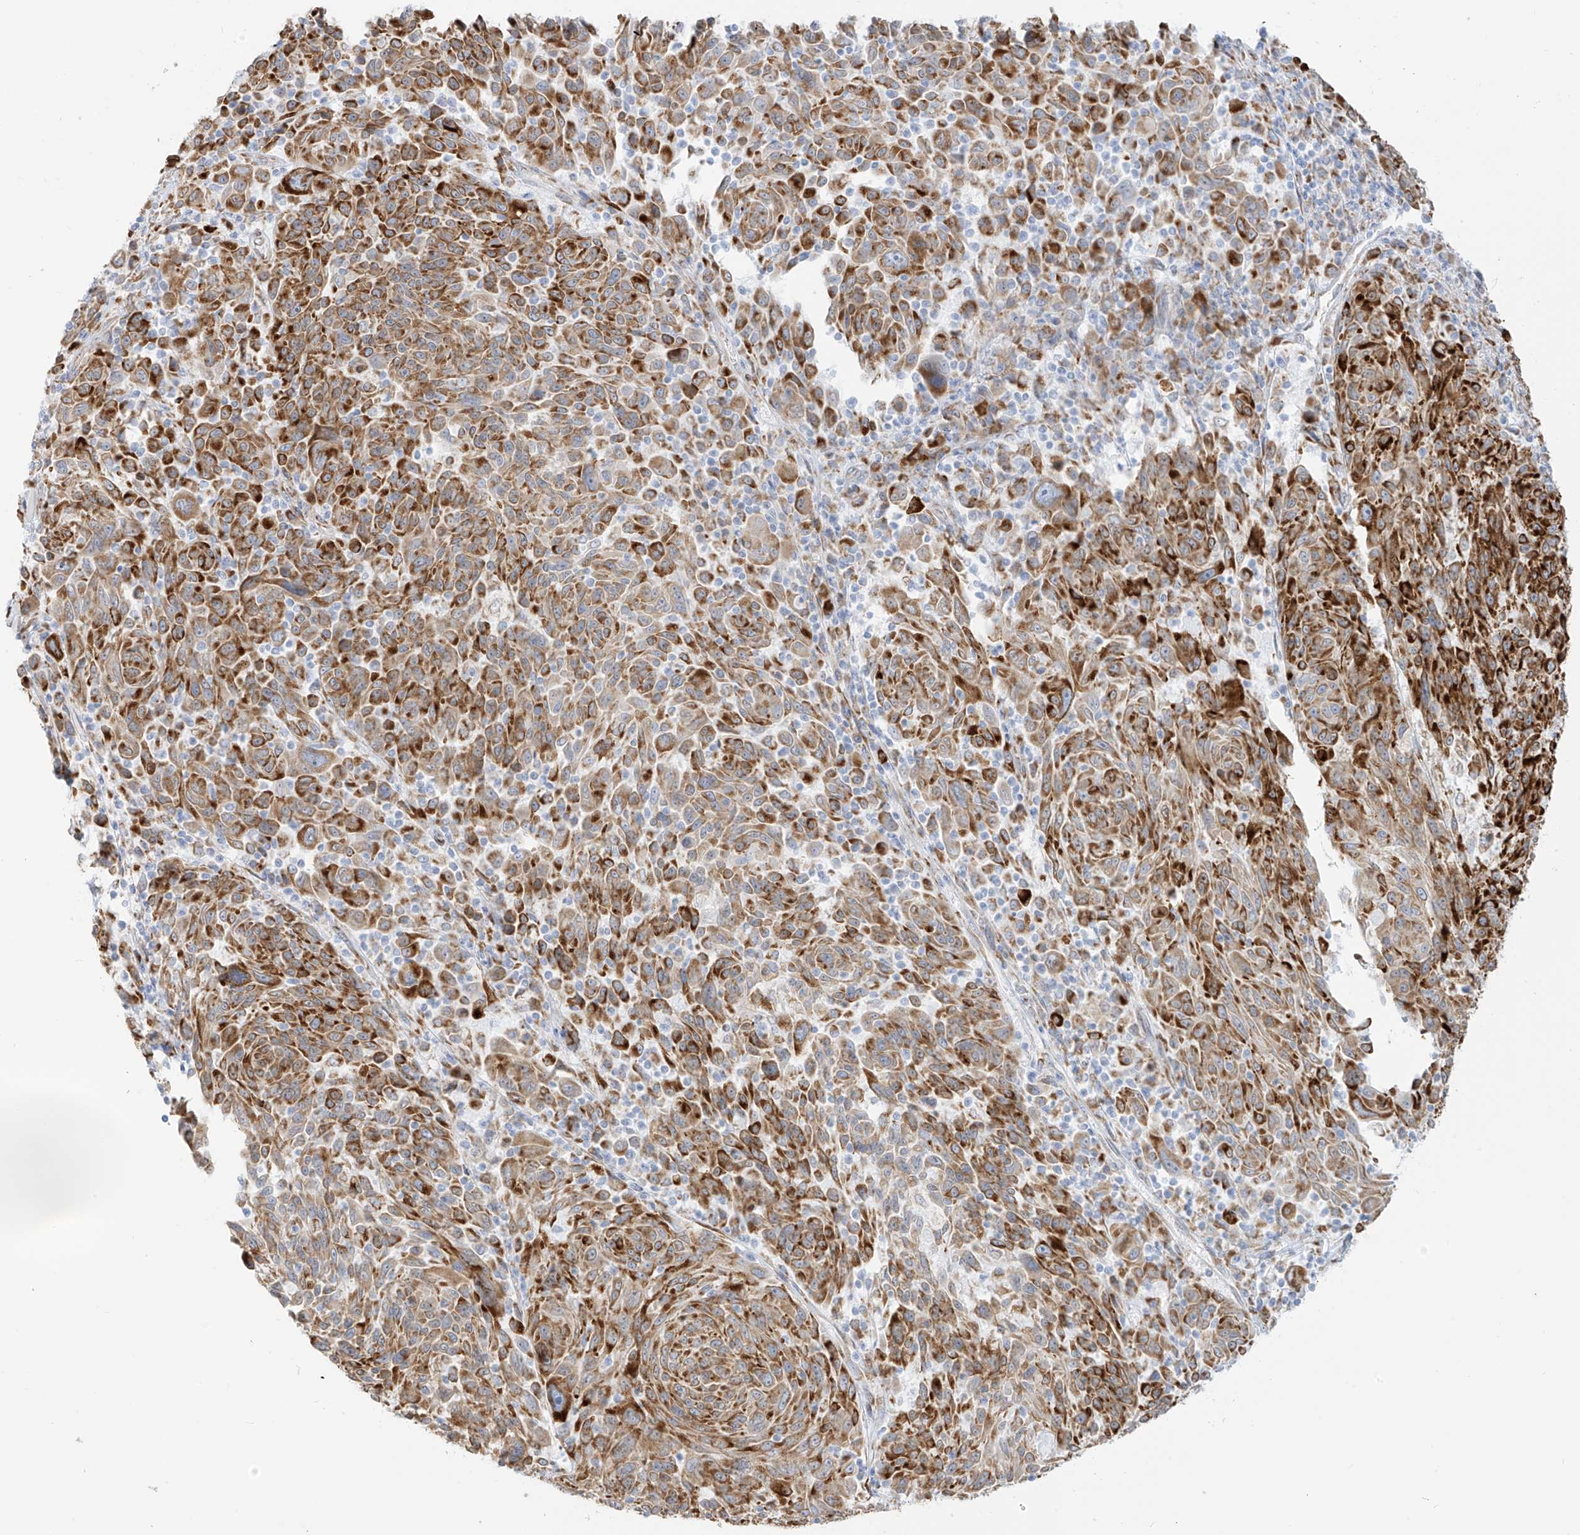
{"staining": {"intensity": "moderate", "quantity": ">75%", "location": "cytoplasmic/membranous"}, "tissue": "melanoma", "cell_type": "Tumor cells", "image_type": "cancer", "snomed": [{"axis": "morphology", "description": "Malignant melanoma, NOS"}, {"axis": "topography", "description": "Skin"}], "caption": "DAB (3,3'-diaminobenzidine) immunohistochemical staining of human malignant melanoma shows moderate cytoplasmic/membranous protein positivity in approximately >75% of tumor cells.", "gene": "LRRC59", "patient": {"sex": "male", "age": 53}}